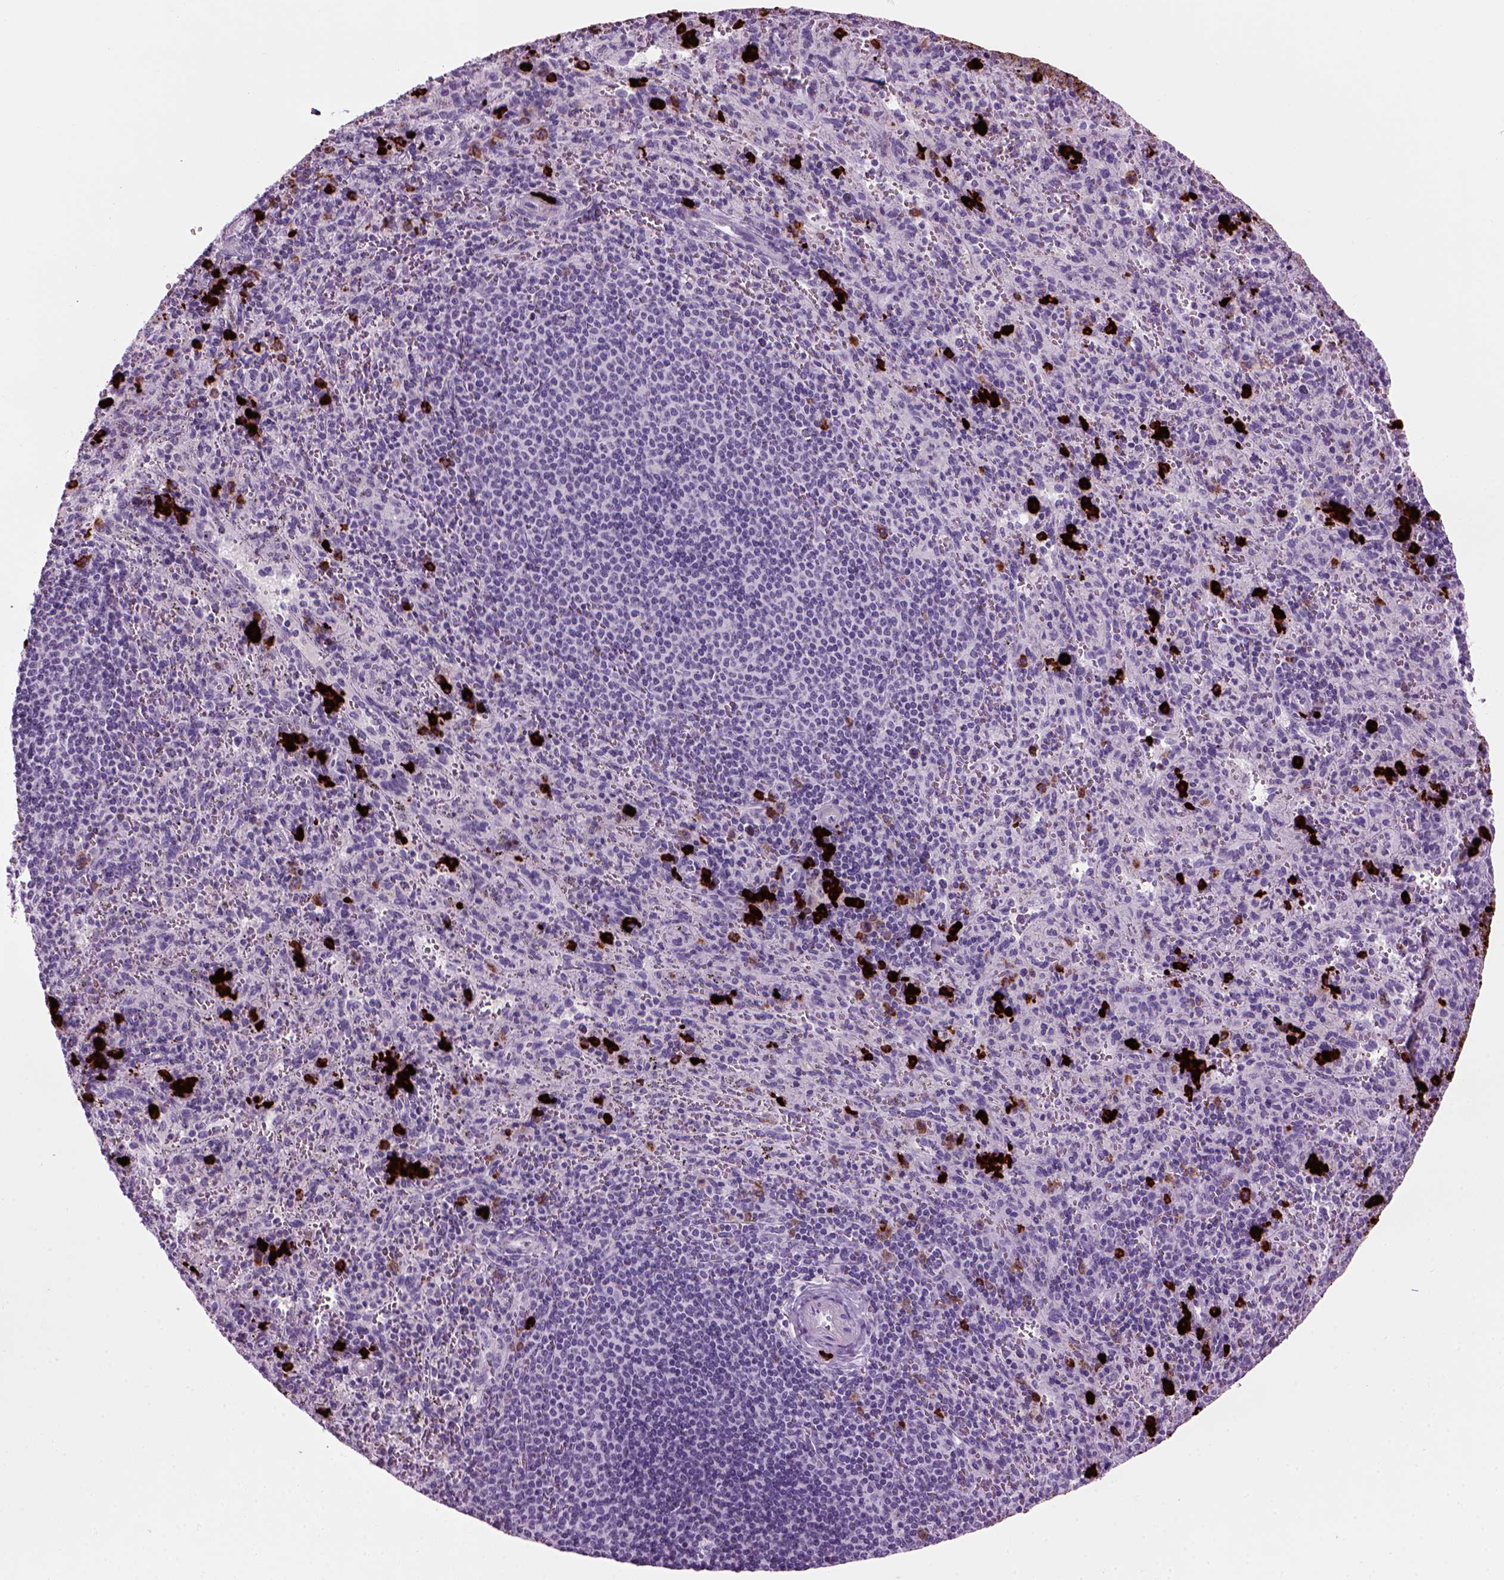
{"staining": {"intensity": "strong", "quantity": "<25%", "location": "cytoplasmic/membranous"}, "tissue": "spleen", "cell_type": "Cells in red pulp", "image_type": "normal", "snomed": [{"axis": "morphology", "description": "Normal tissue, NOS"}, {"axis": "topography", "description": "Spleen"}], "caption": "A medium amount of strong cytoplasmic/membranous staining is identified in about <25% of cells in red pulp in normal spleen.", "gene": "MZB1", "patient": {"sex": "male", "age": 57}}